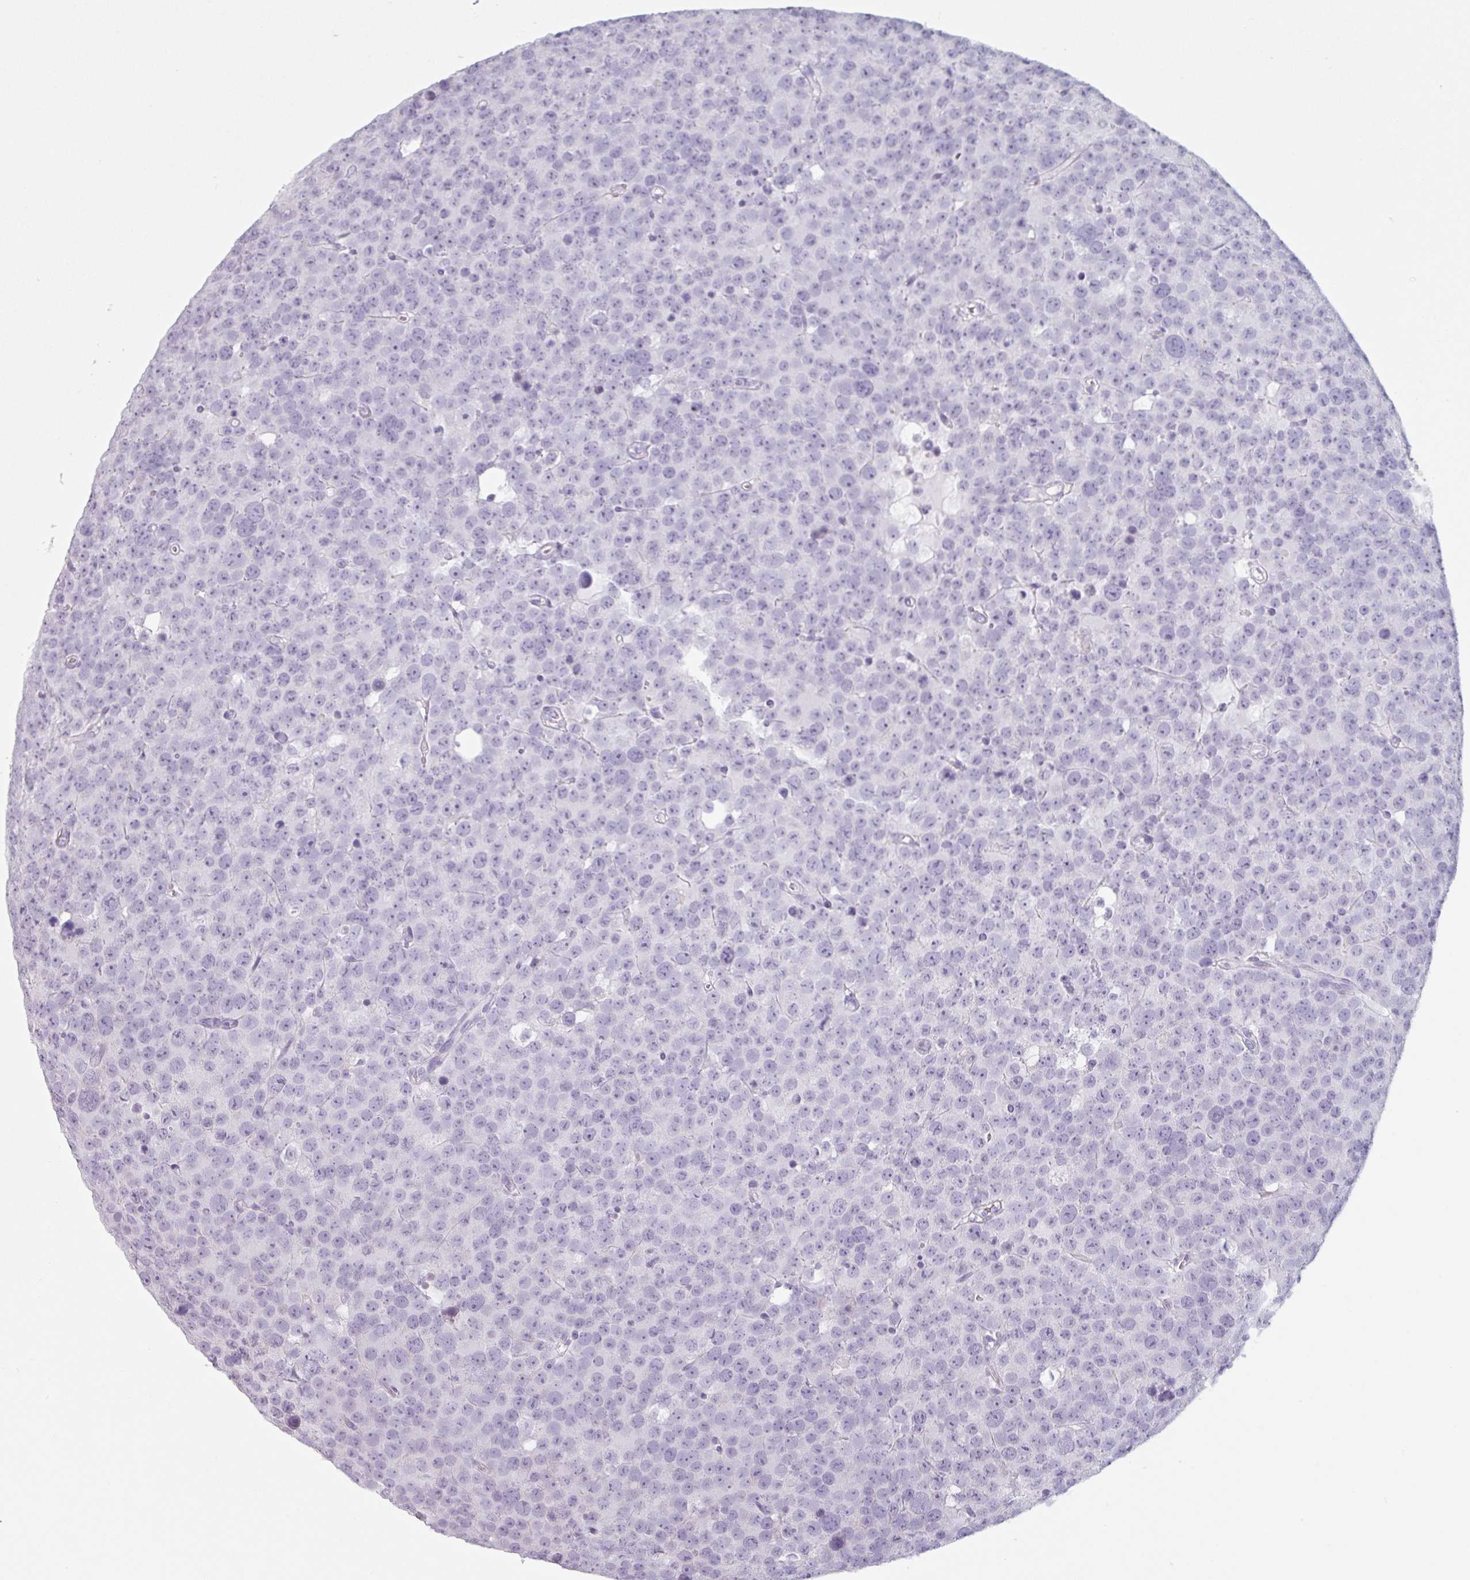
{"staining": {"intensity": "negative", "quantity": "none", "location": "none"}, "tissue": "testis cancer", "cell_type": "Tumor cells", "image_type": "cancer", "snomed": [{"axis": "morphology", "description": "Seminoma, NOS"}, {"axis": "topography", "description": "Testis"}], "caption": "Immunohistochemistry image of neoplastic tissue: seminoma (testis) stained with DAB demonstrates no significant protein positivity in tumor cells.", "gene": "SFTPA1", "patient": {"sex": "male", "age": 71}}